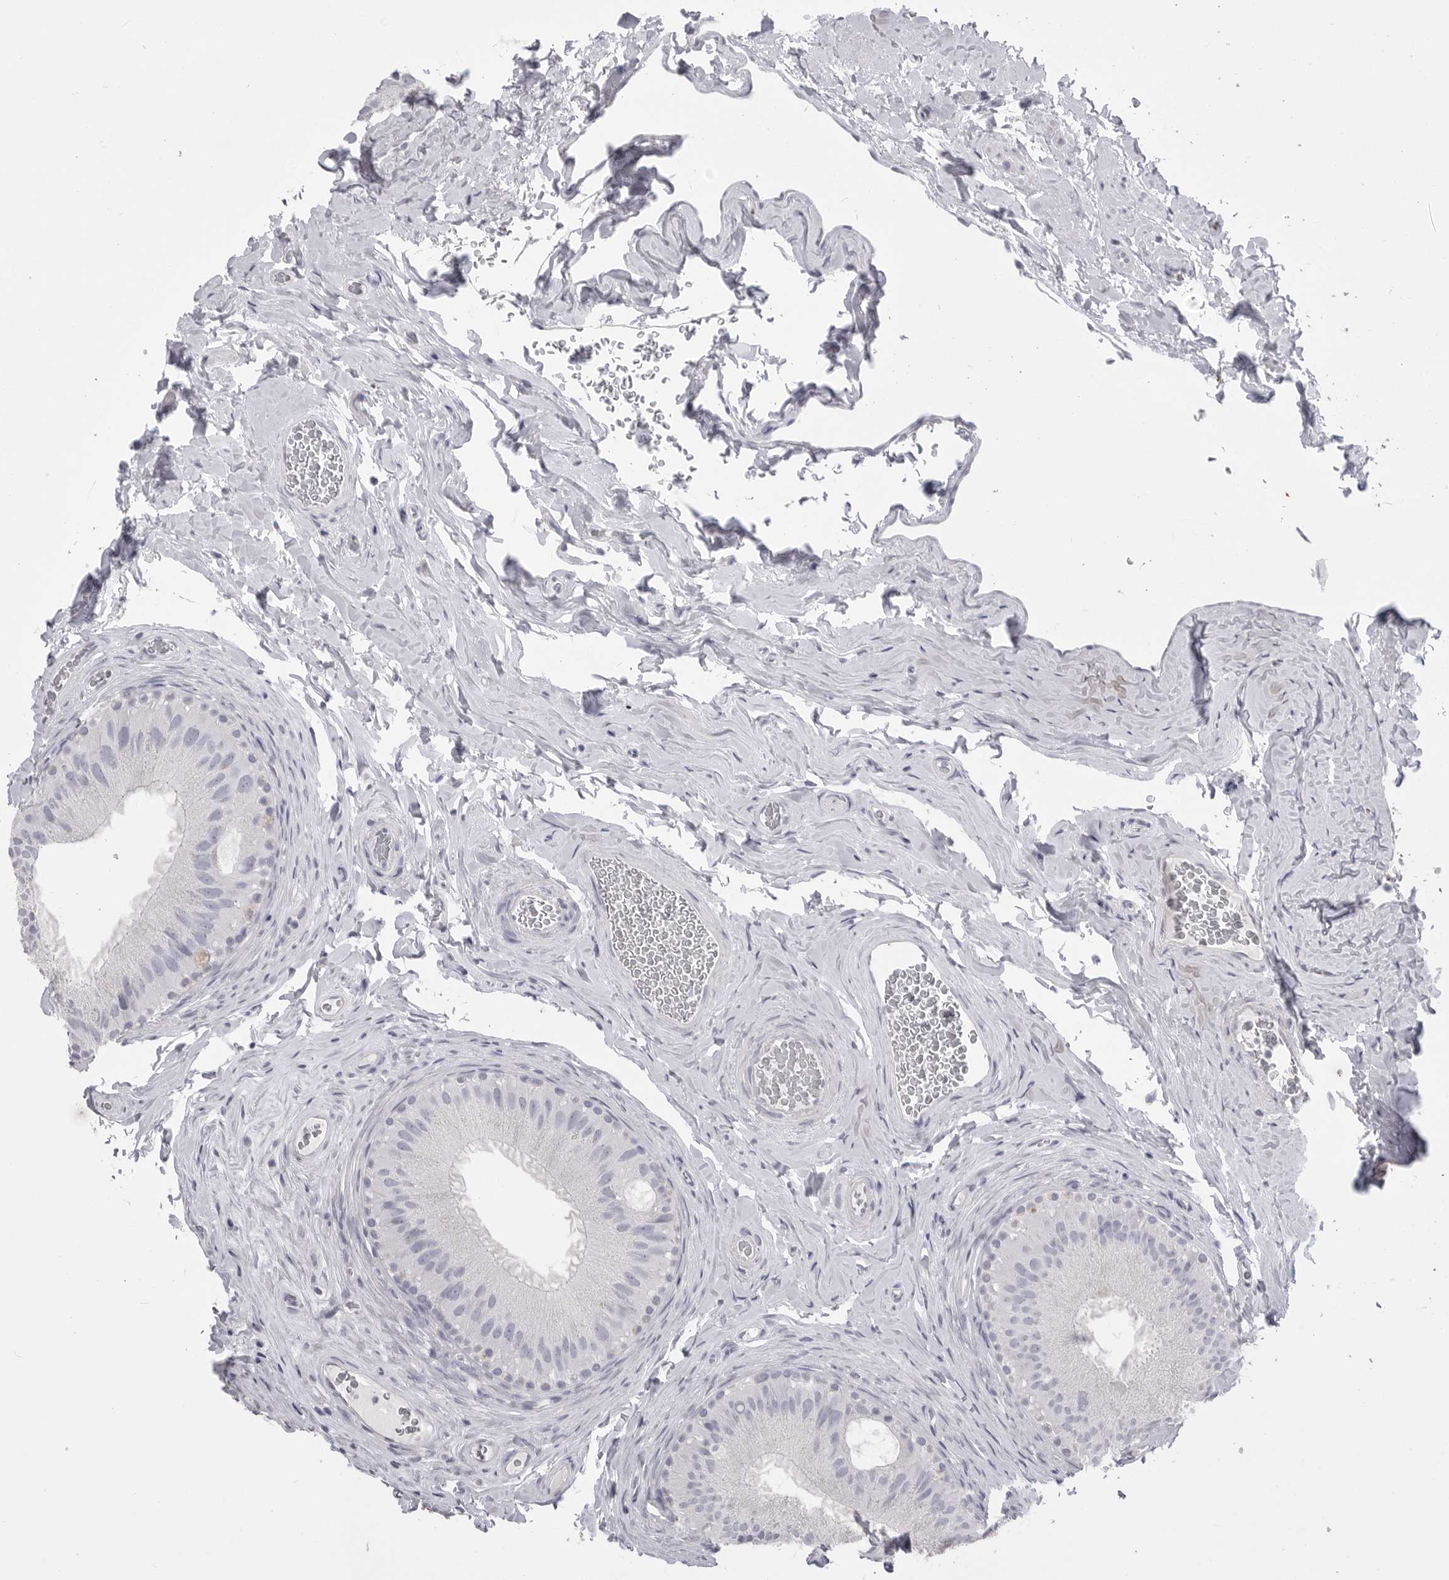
{"staining": {"intensity": "negative", "quantity": "none", "location": "none"}, "tissue": "epididymis", "cell_type": "Glandular cells", "image_type": "normal", "snomed": [{"axis": "morphology", "description": "Normal tissue, NOS"}, {"axis": "topography", "description": "Vascular tissue"}, {"axis": "topography", "description": "Epididymis"}], "caption": "Immunohistochemistry histopathology image of unremarkable epididymis stained for a protein (brown), which displays no positivity in glandular cells.", "gene": "CPB1", "patient": {"sex": "male", "age": 49}}